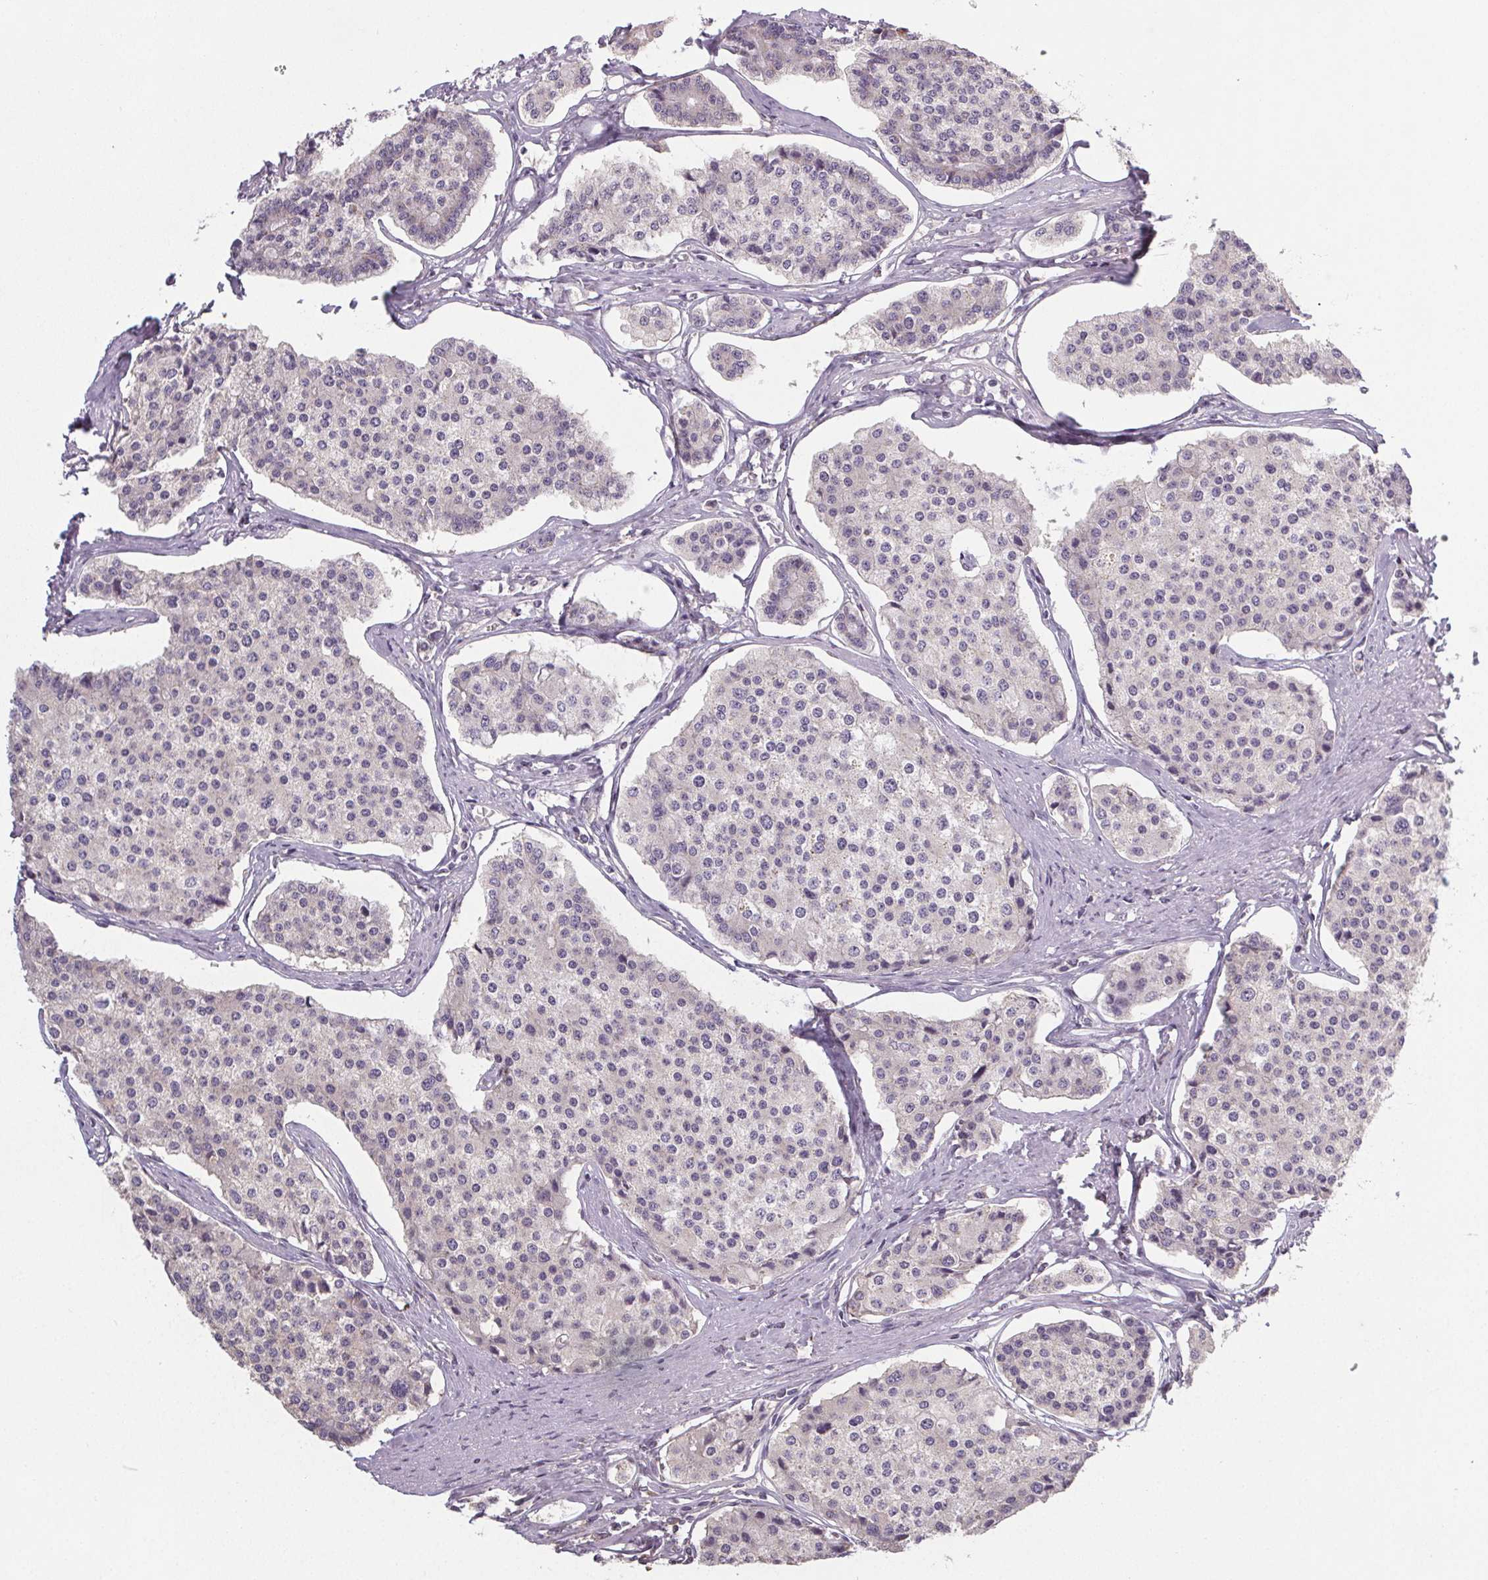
{"staining": {"intensity": "negative", "quantity": "none", "location": "none"}, "tissue": "carcinoid", "cell_type": "Tumor cells", "image_type": "cancer", "snomed": [{"axis": "morphology", "description": "Carcinoid, malignant, NOS"}, {"axis": "topography", "description": "Small intestine"}], "caption": "Tumor cells show no significant positivity in carcinoid.", "gene": "SLC26A2", "patient": {"sex": "female", "age": 65}}